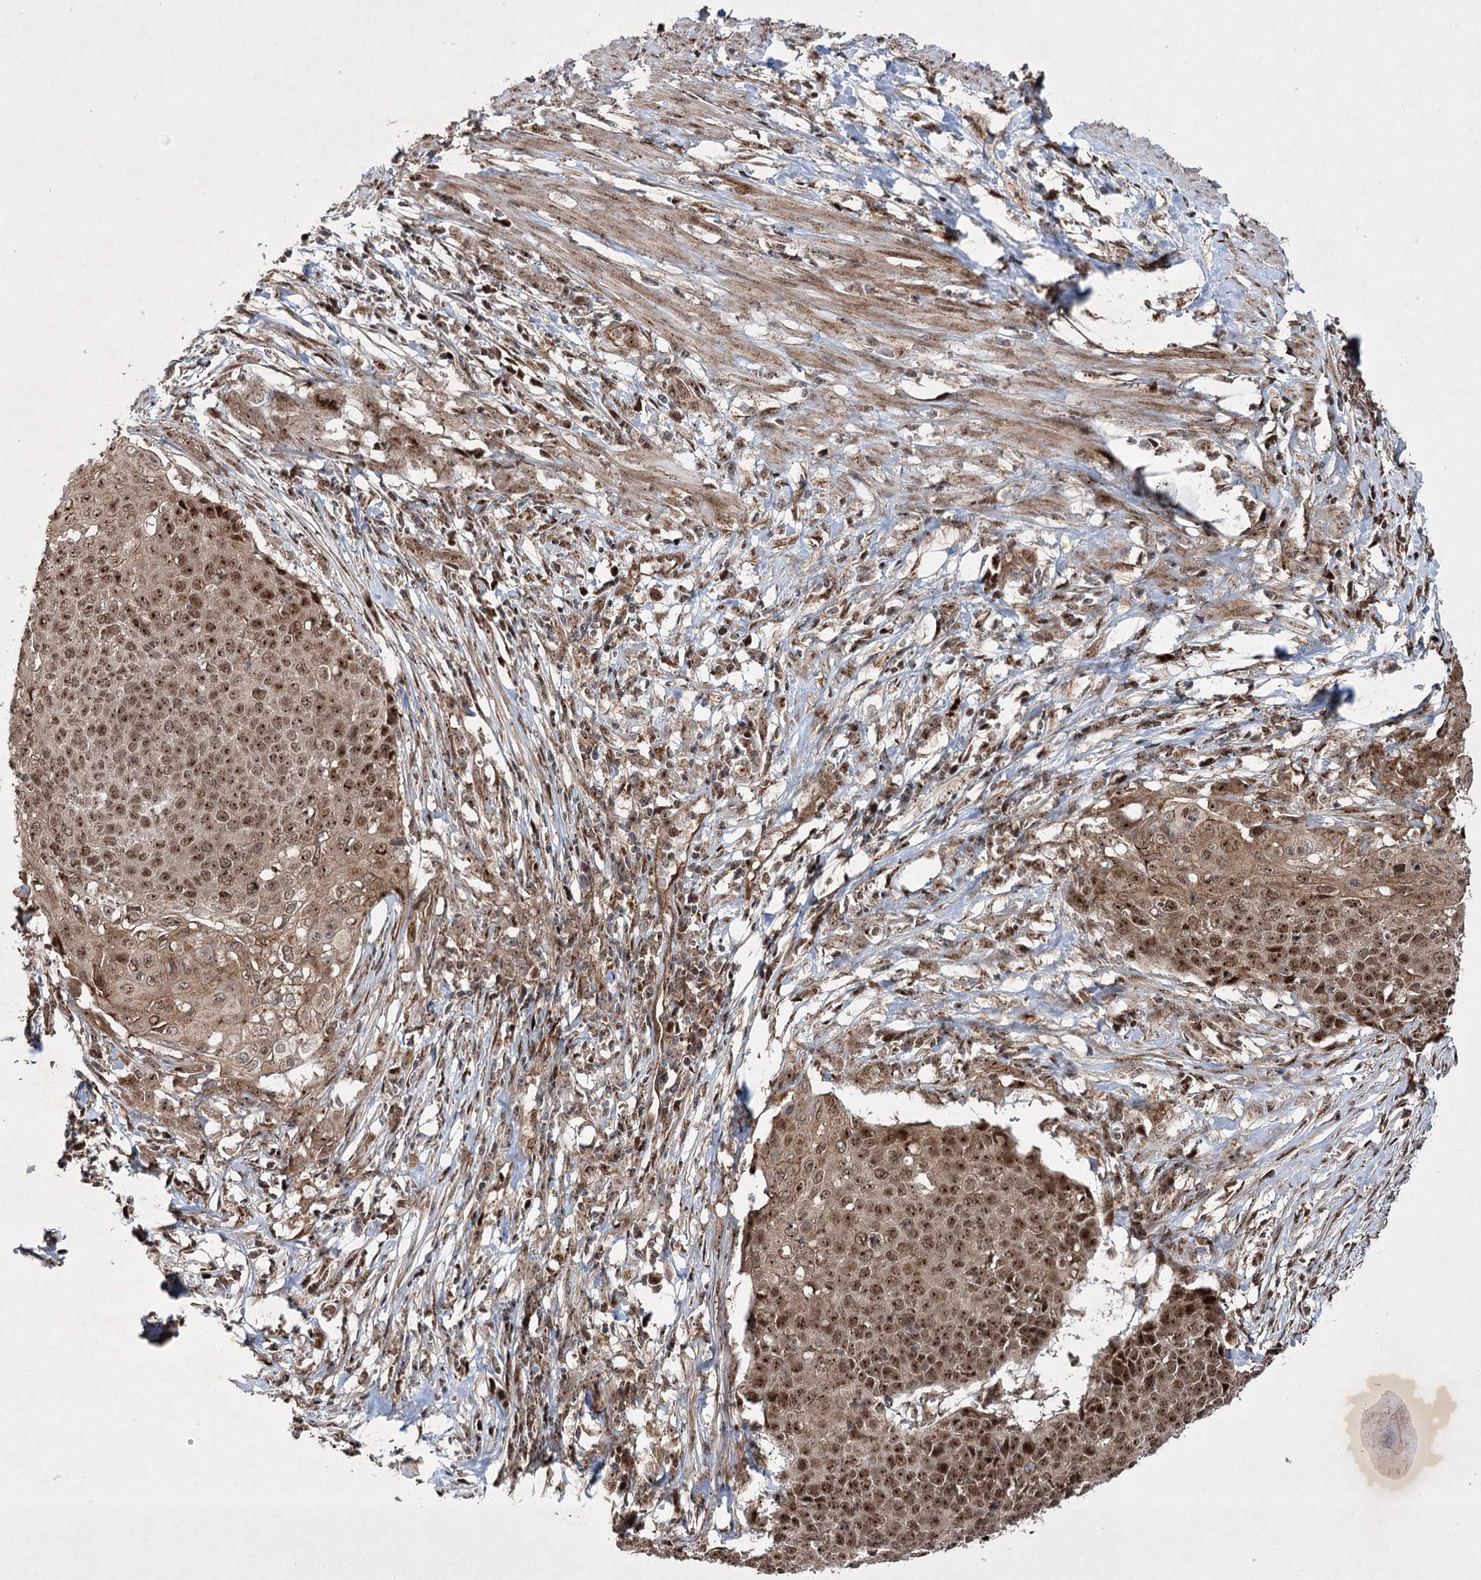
{"staining": {"intensity": "moderate", "quantity": ">75%", "location": "cytoplasmic/membranous,nuclear"}, "tissue": "cervical cancer", "cell_type": "Tumor cells", "image_type": "cancer", "snomed": [{"axis": "morphology", "description": "Squamous cell carcinoma, NOS"}, {"axis": "topography", "description": "Cervix"}], "caption": "Protein expression analysis of cervical squamous cell carcinoma exhibits moderate cytoplasmic/membranous and nuclear staining in approximately >75% of tumor cells.", "gene": "SERINC5", "patient": {"sex": "female", "age": 39}}